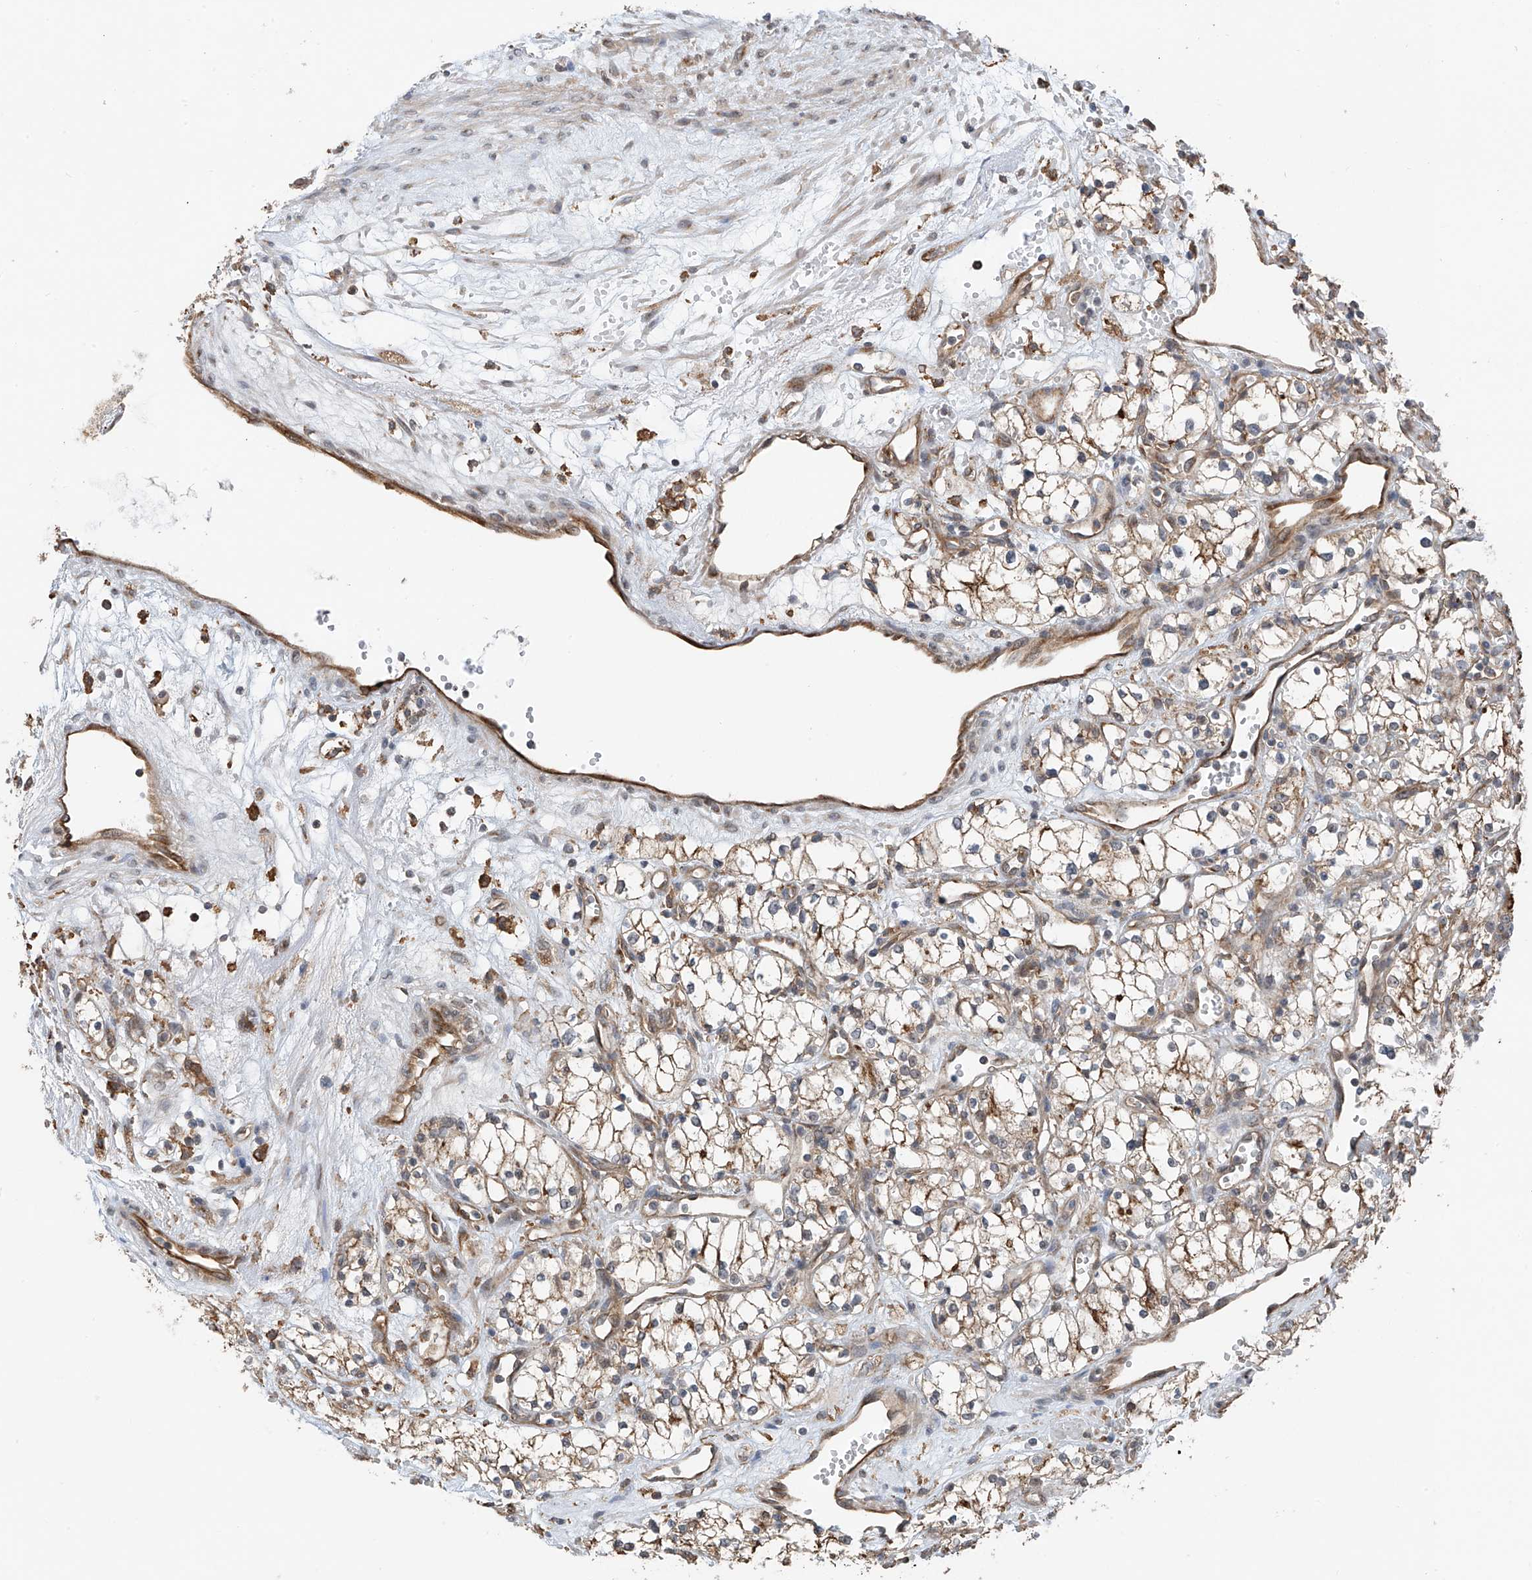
{"staining": {"intensity": "weak", "quantity": ">75%", "location": "cytoplasmic/membranous"}, "tissue": "renal cancer", "cell_type": "Tumor cells", "image_type": "cancer", "snomed": [{"axis": "morphology", "description": "Adenocarcinoma, NOS"}, {"axis": "topography", "description": "Kidney"}], "caption": "Weak cytoplasmic/membranous staining is appreciated in about >75% of tumor cells in renal cancer. (IHC, brightfield microscopy, high magnification).", "gene": "ZNF189", "patient": {"sex": "male", "age": 59}}